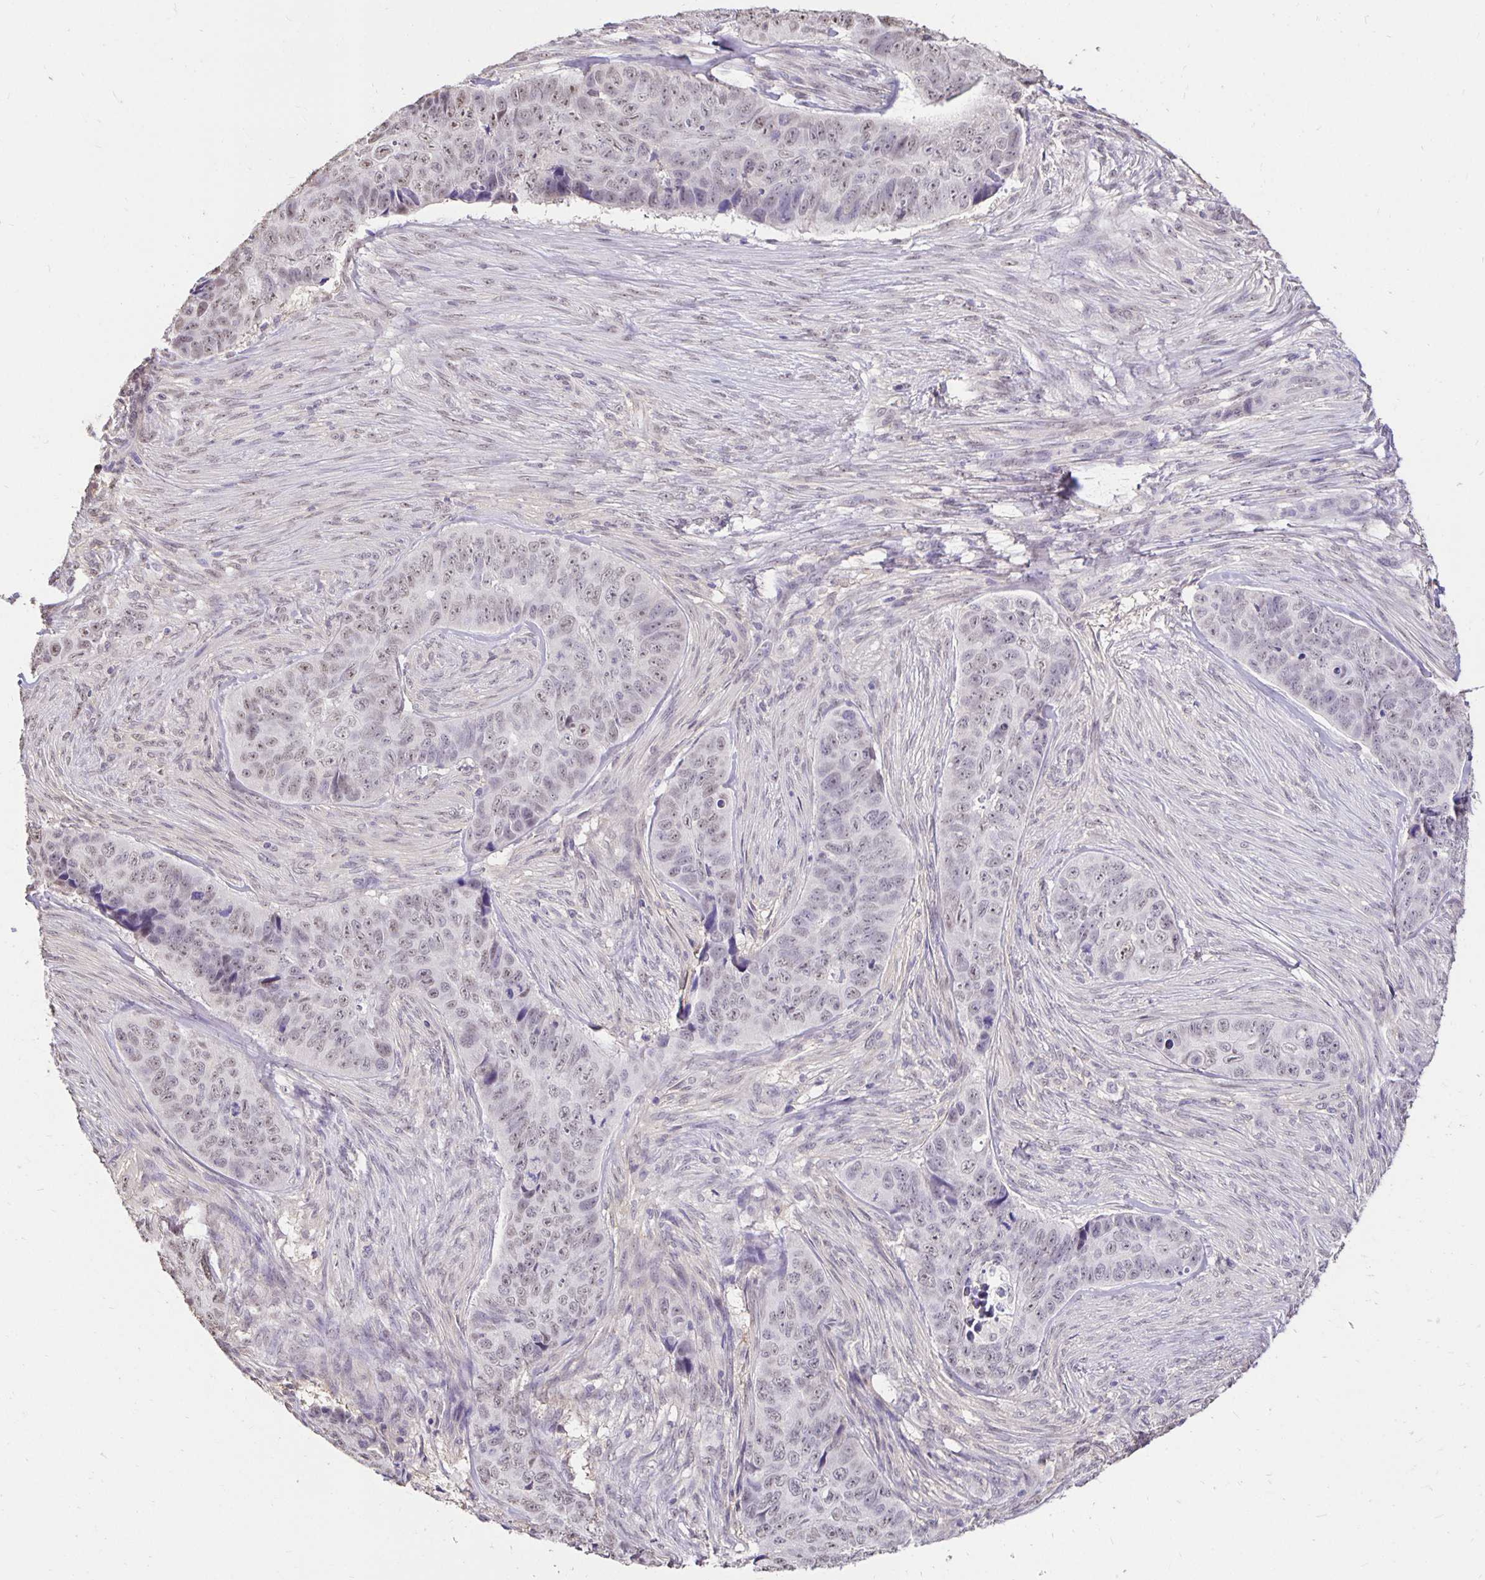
{"staining": {"intensity": "weak", "quantity": "25%-75%", "location": "nuclear"}, "tissue": "skin cancer", "cell_type": "Tumor cells", "image_type": "cancer", "snomed": [{"axis": "morphology", "description": "Basal cell carcinoma"}, {"axis": "topography", "description": "Skin"}], "caption": "Skin basal cell carcinoma stained for a protein (brown) displays weak nuclear positive positivity in approximately 25%-75% of tumor cells.", "gene": "PNPLA3", "patient": {"sex": "female", "age": 82}}